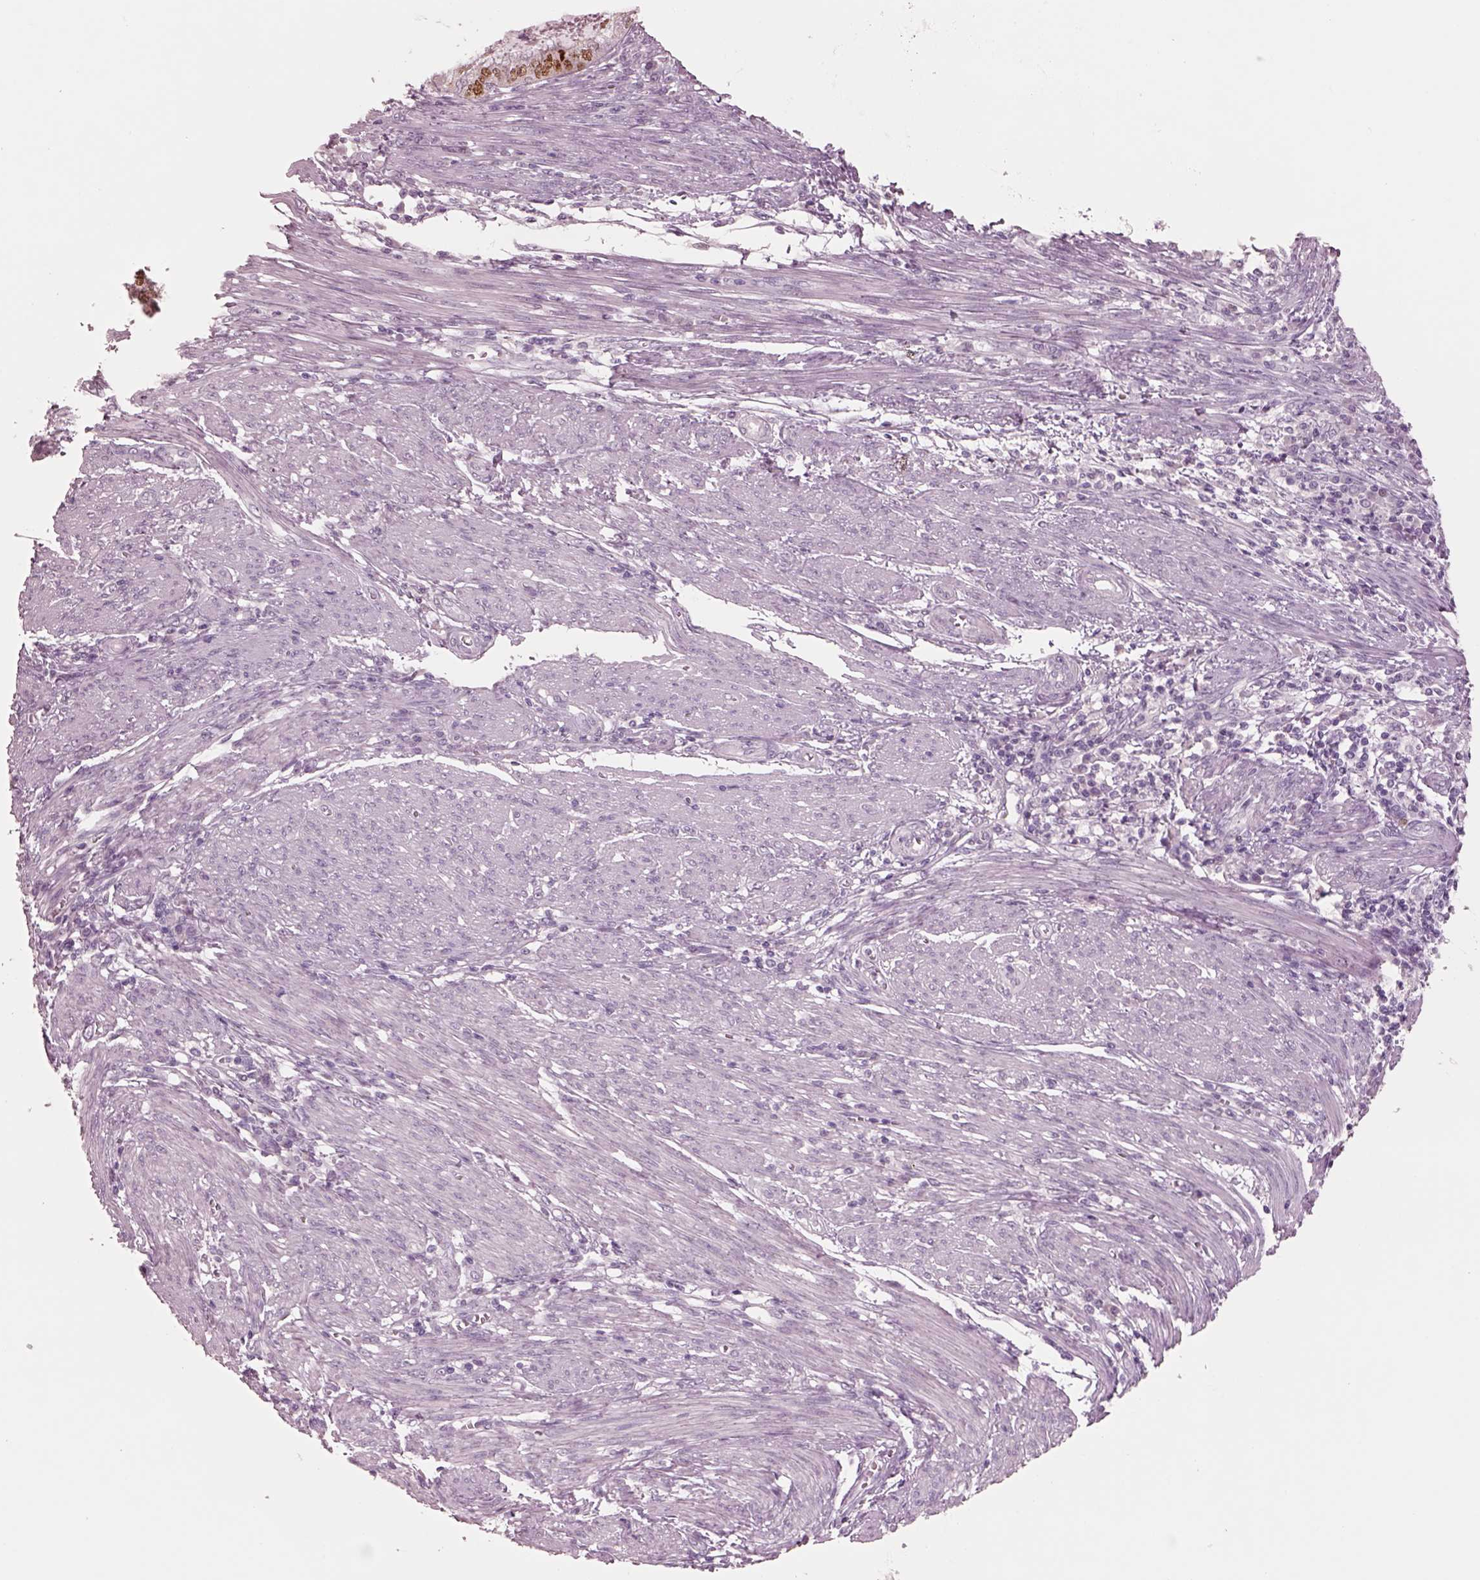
{"staining": {"intensity": "moderate", "quantity": "<25%", "location": "nuclear"}, "tissue": "endometrial cancer", "cell_type": "Tumor cells", "image_type": "cancer", "snomed": [{"axis": "morphology", "description": "Adenocarcinoma, NOS"}, {"axis": "topography", "description": "Endometrium"}], "caption": "About <25% of tumor cells in human adenocarcinoma (endometrial) display moderate nuclear protein positivity as visualized by brown immunohistochemical staining.", "gene": "SOX9", "patient": {"sex": "female", "age": 79}}